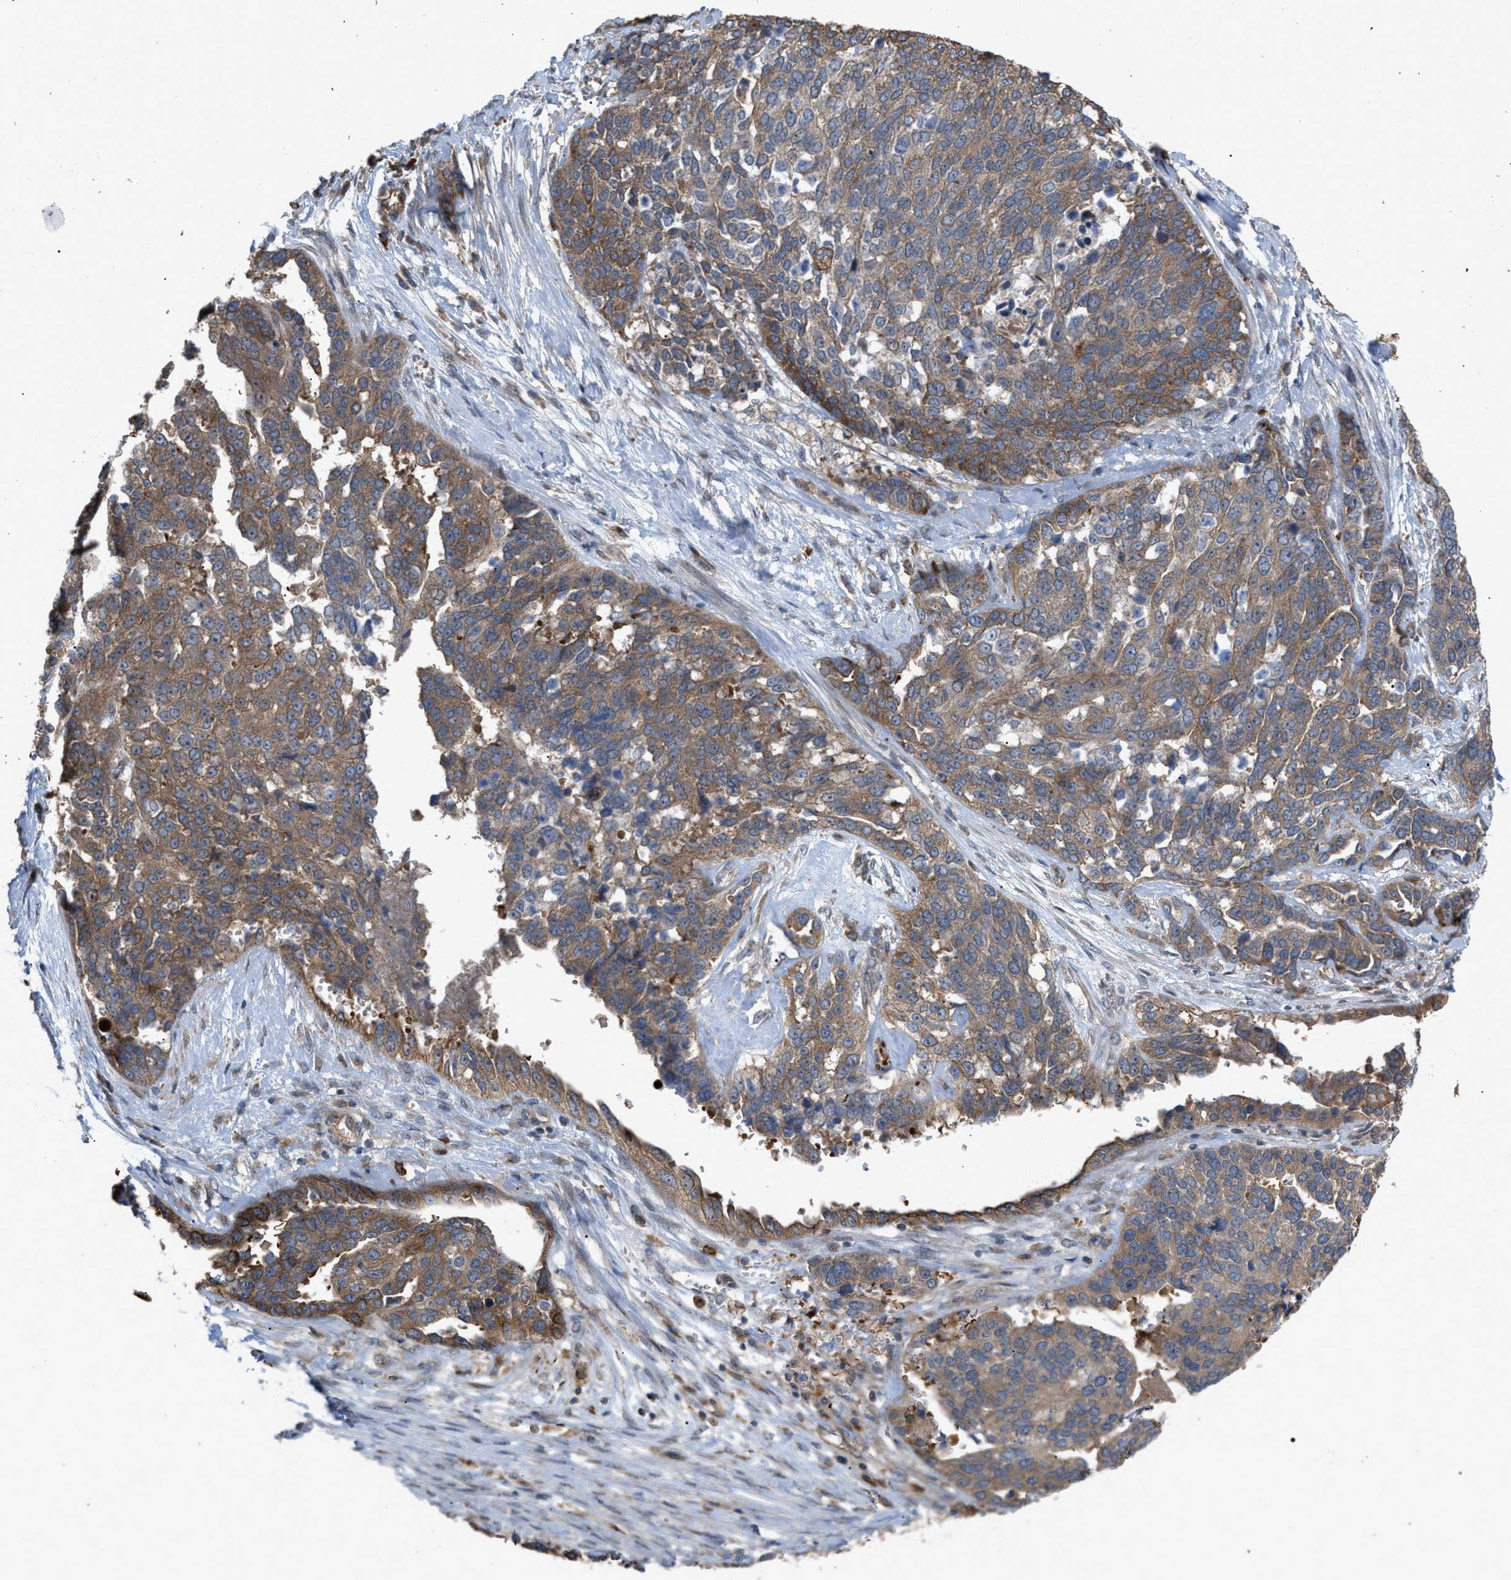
{"staining": {"intensity": "moderate", "quantity": ">75%", "location": "cytoplasmic/membranous"}, "tissue": "ovarian cancer", "cell_type": "Tumor cells", "image_type": "cancer", "snomed": [{"axis": "morphology", "description": "Cystadenocarcinoma, serous, NOS"}, {"axis": "topography", "description": "Ovary"}], "caption": "Immunohistochemistry (IHC) (DAB) staining of human ovarian cancer (serous cystadenocarcinoma) demonstrates moderate cytoplasmic/membranous protein expression in about >75% of tumor cells.", "gene": "GCC1", "patient": {"sex": "female", "age": 44}}